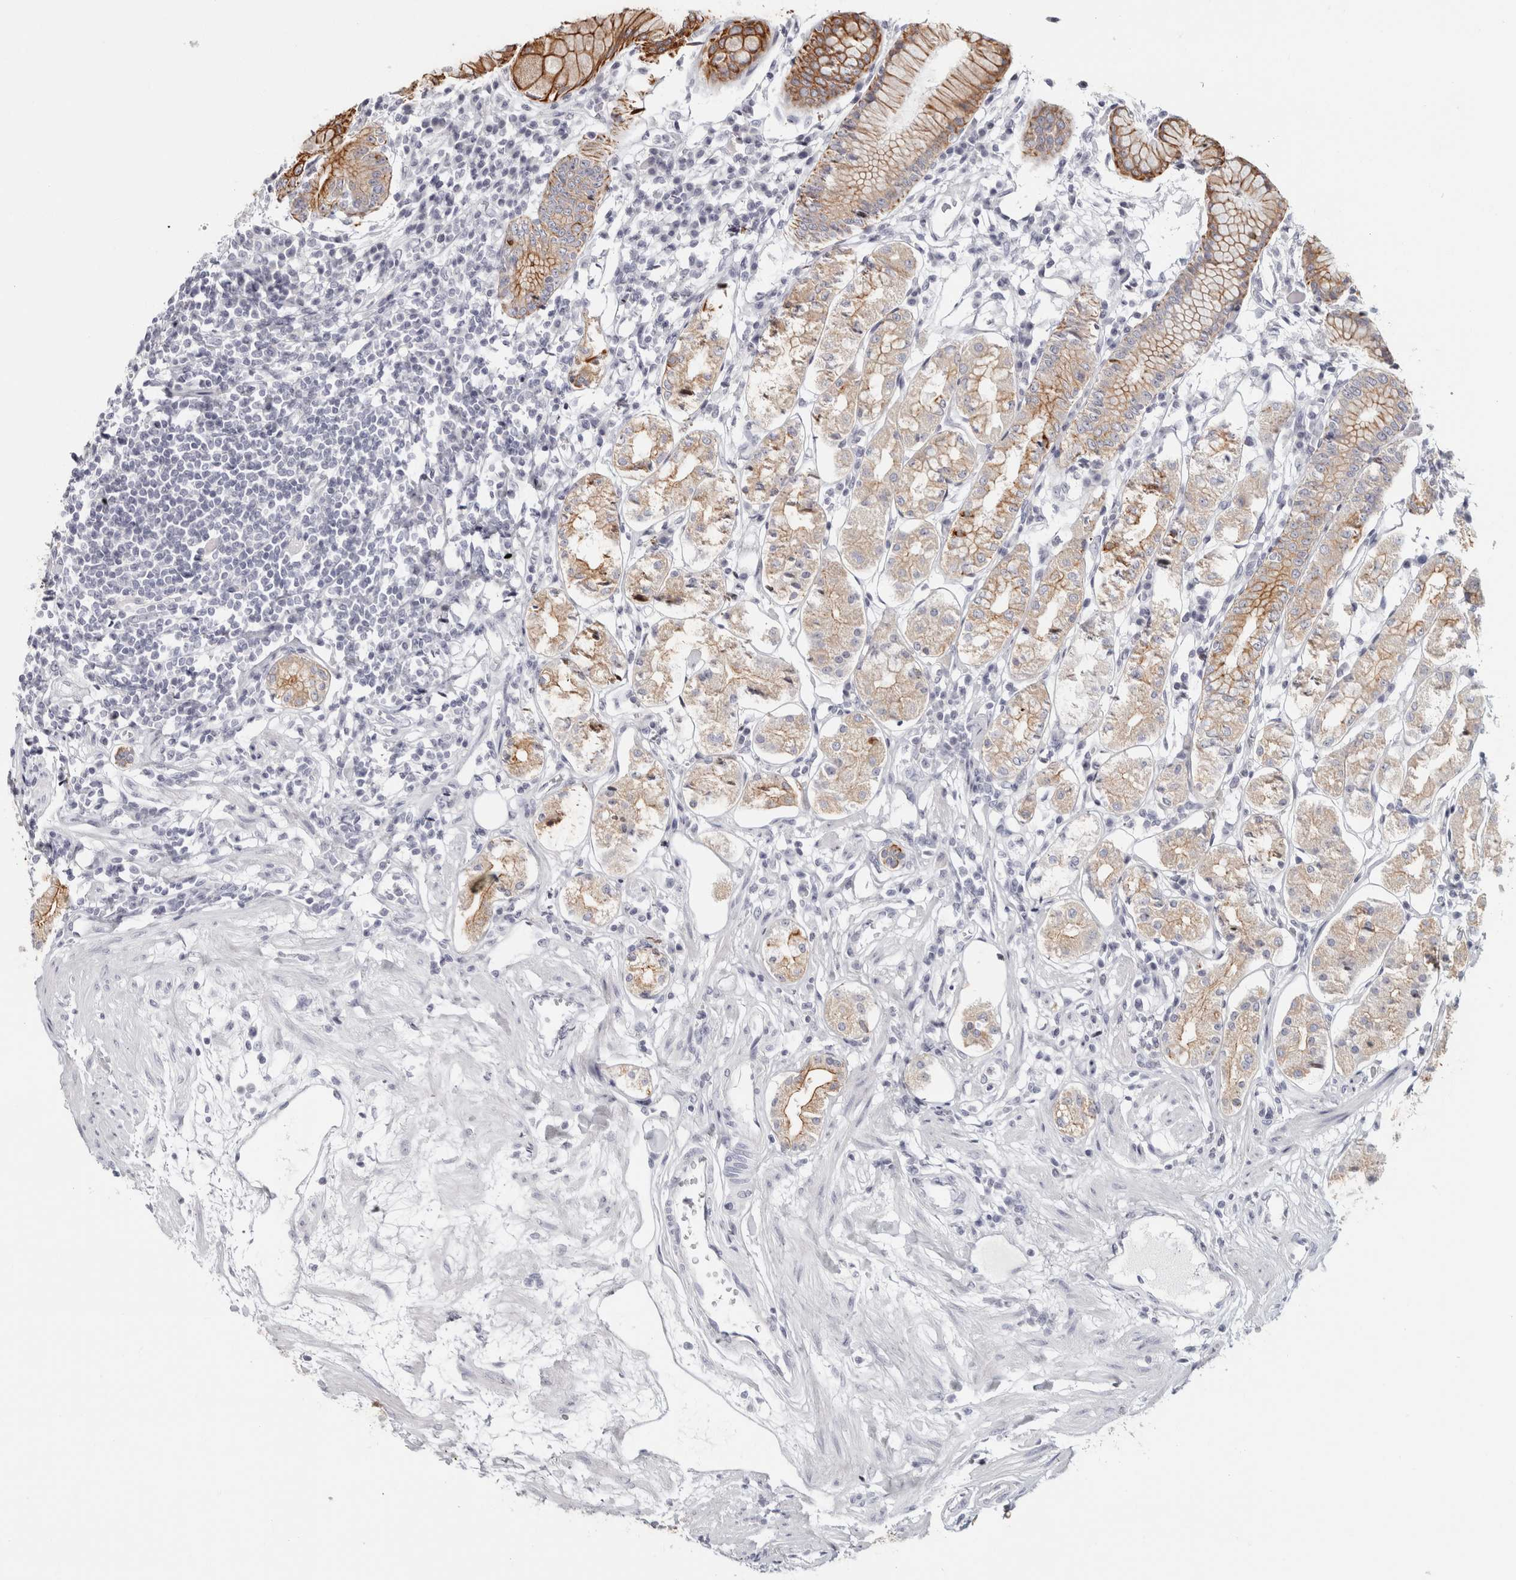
{"staining": {"intensity": "moderate", "quantity": "25%-75%", "location": "cytoplasmic/membranous"}, "tissue": "stomach", "cell_type": "Glandular cells", "image_type": "normal", "snomed": [{"axis": "morphology", "description": "Normal tissue, NOS"}, {"axis": "topography", "description": "Stomach"}, {"axis": "topography", "description": "Stomach, lower"}], "caption": "Glandular cells display medium levels of moderate cytoplasmic/membranous staining in approximately 25%-75% of cells in benign stomach. (Brightfield microscopy of DAB IHC at high magnification).", "gene": "RPH3AL", "patient": {"sex": "female", "age": 56}}